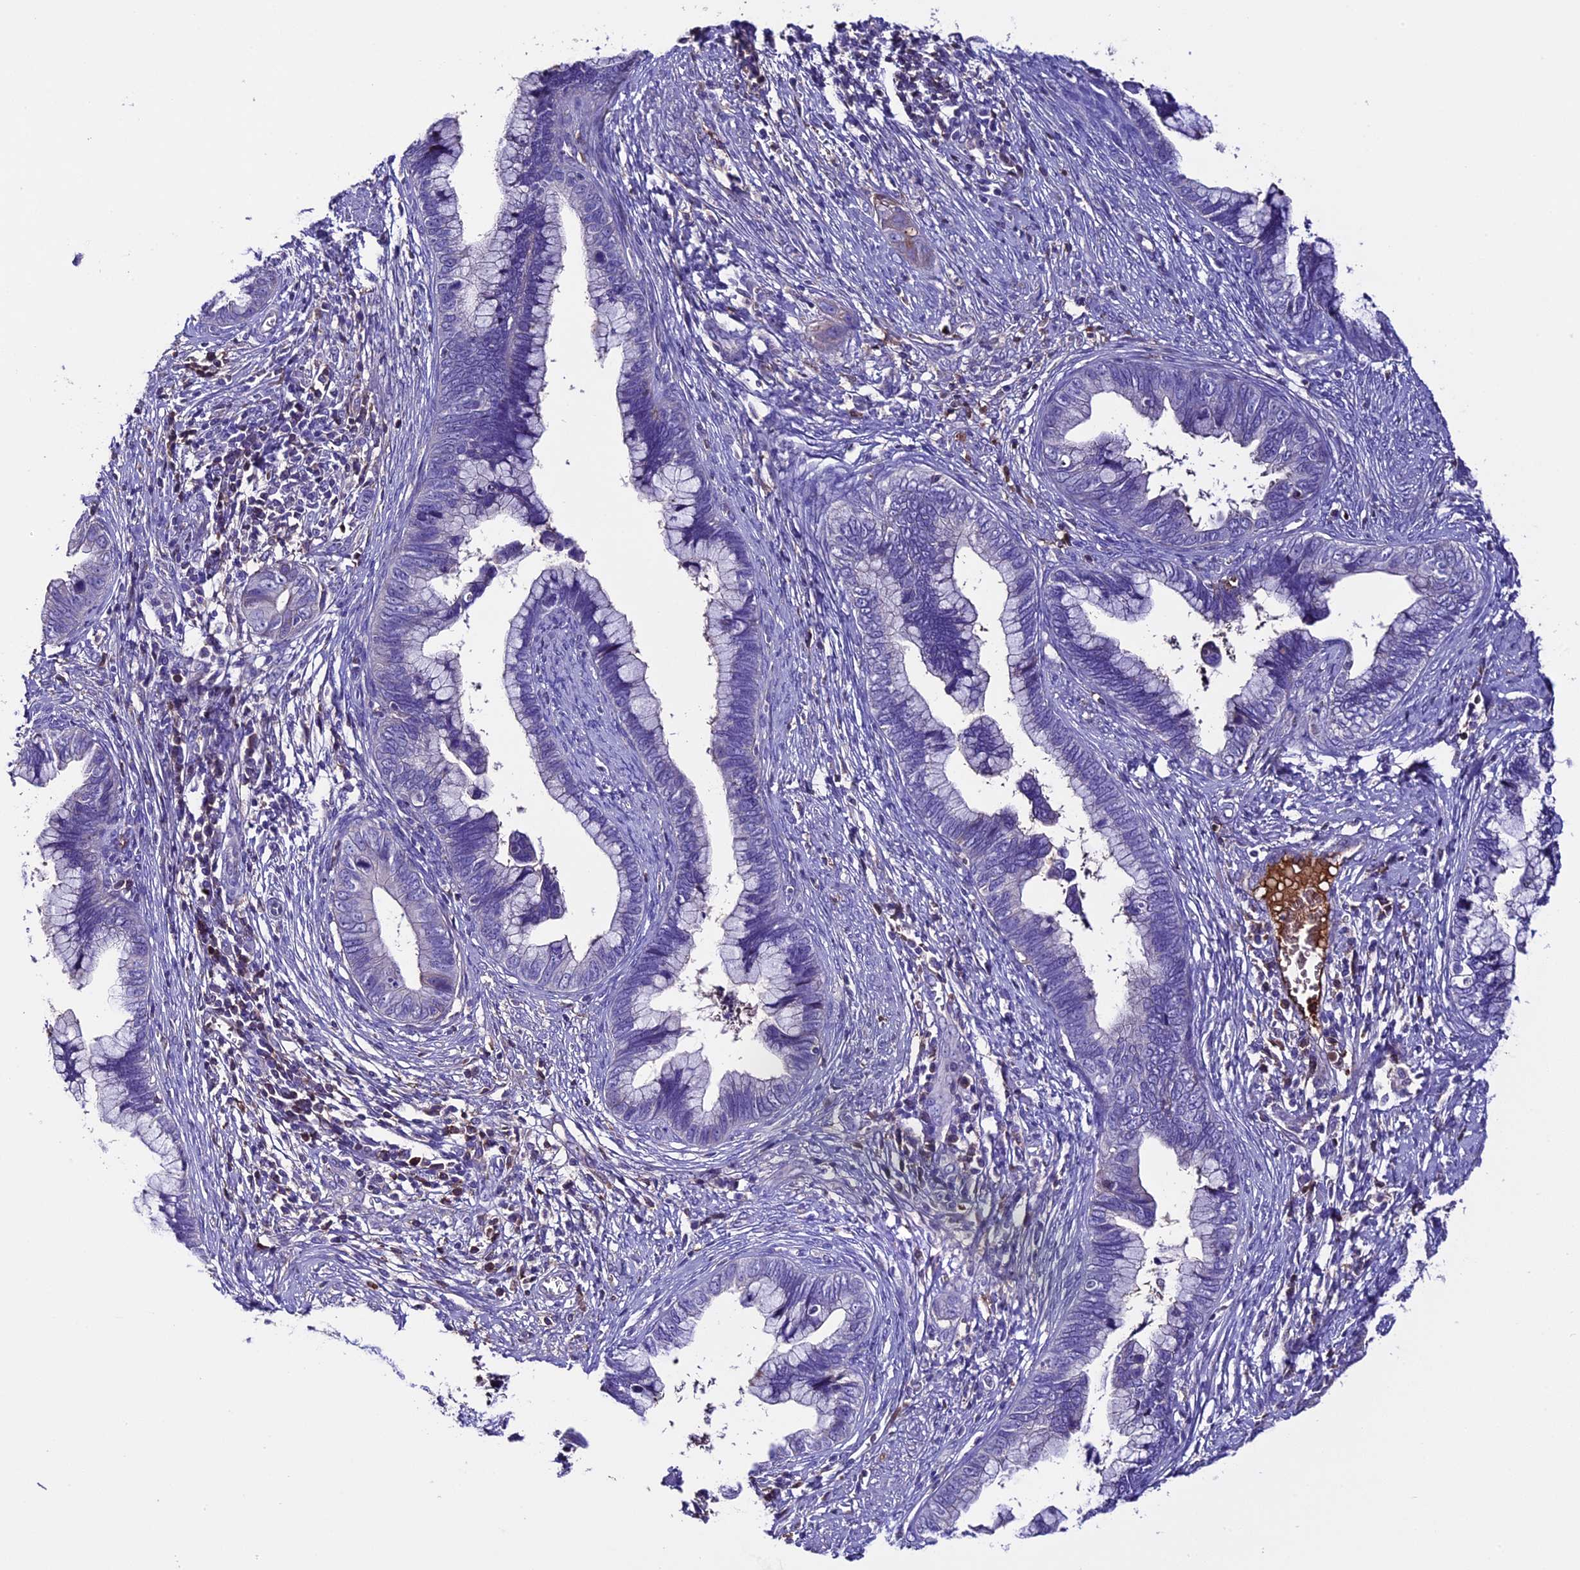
{"staining": {"intensity": "negative", "quantity": "none", "location": "none"}, "tissue": "cervical cancer", "cell_type": "Tumor cells", "image_type": "cancer", "snomed": [{"axis": "morphology", "description": "Adenocarcinoma, NOS"}, {"axis": "topography", "description": "Cervix"}], "caption": "There is no significant expression in tumor cells of adenocarcinoma (cervical).", "gene": "TCP11L2", "patient": {"sex": "female", "age": 44}}